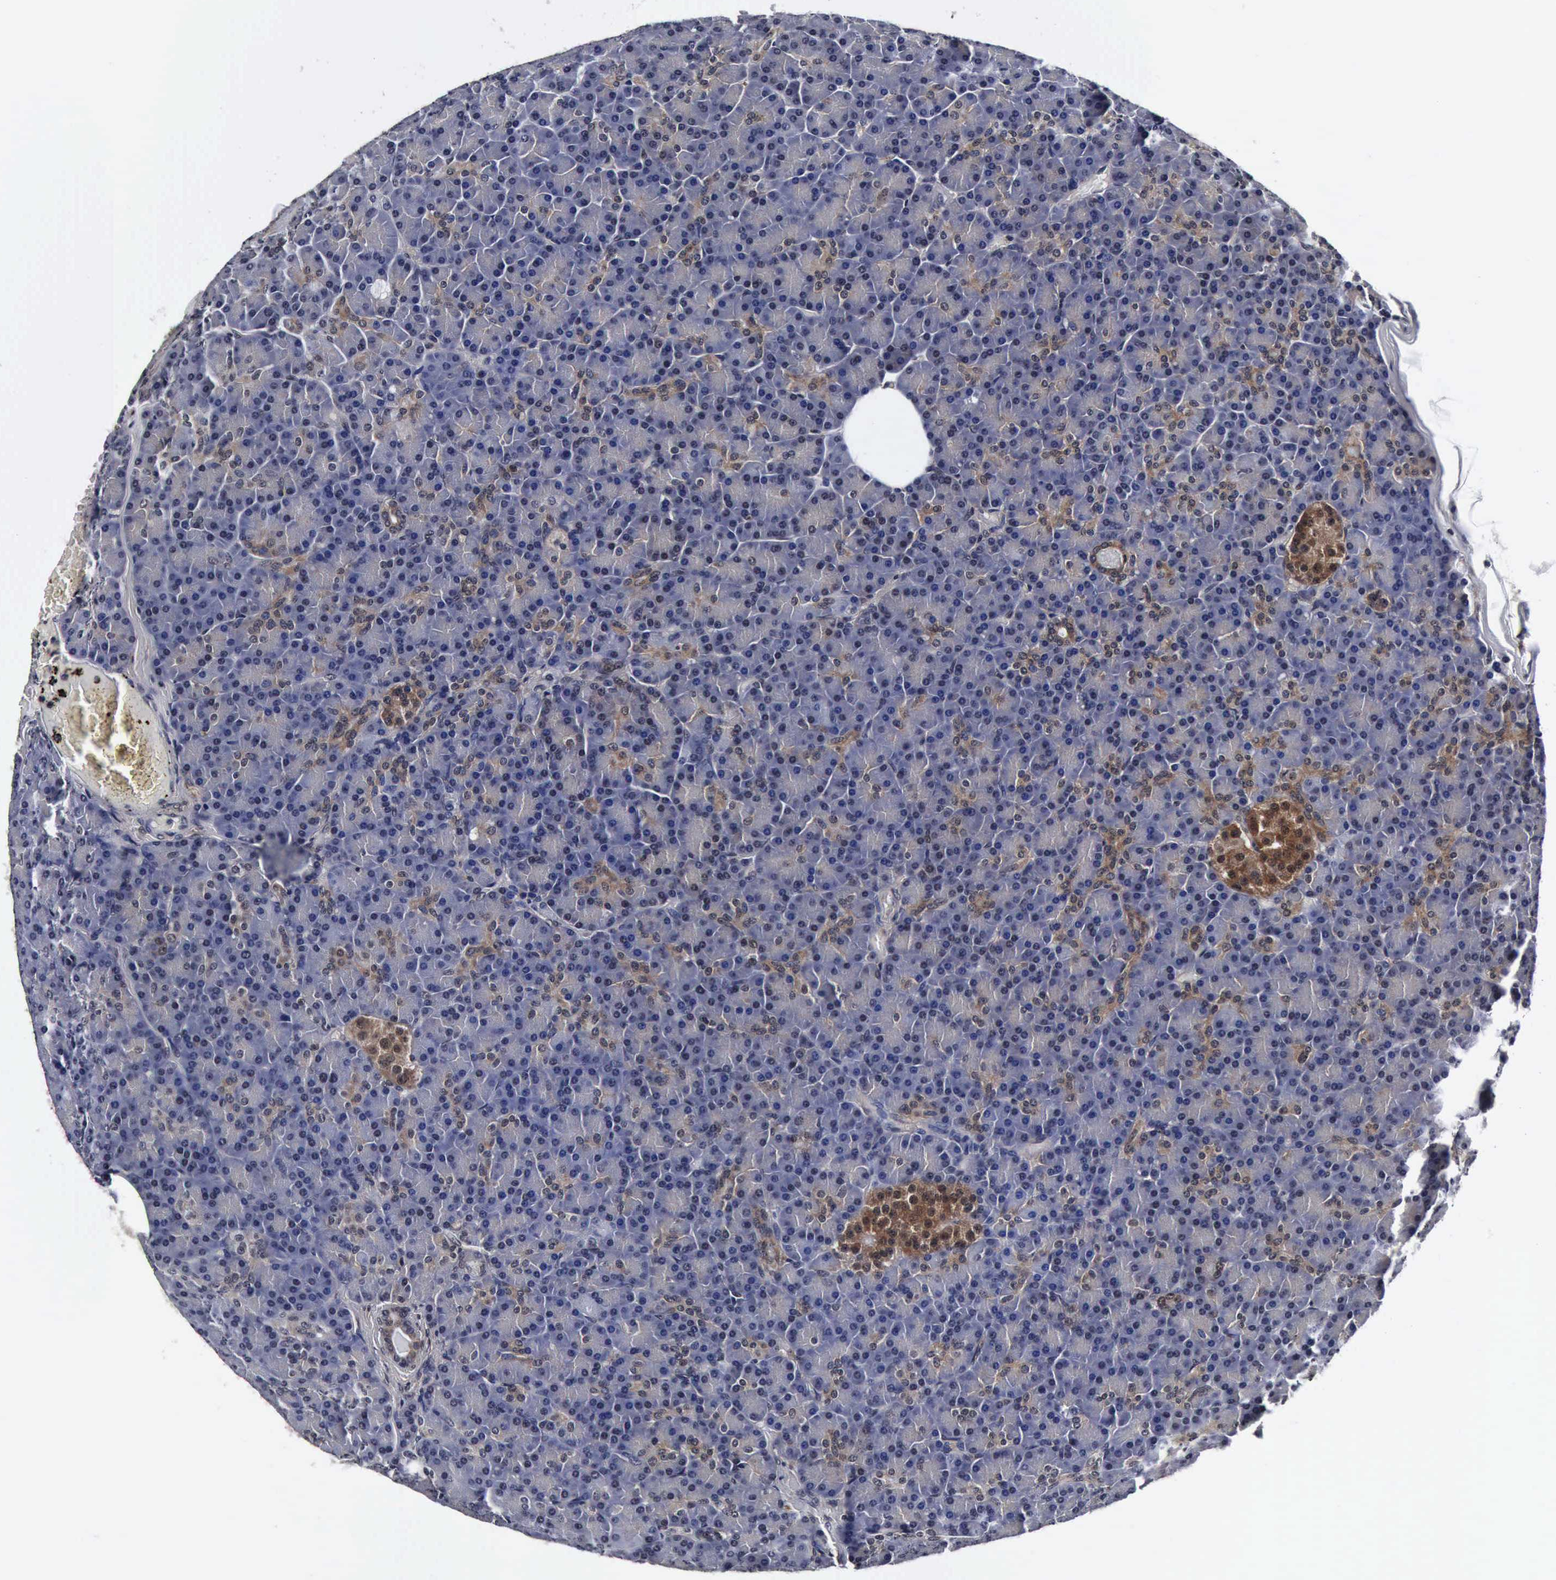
{"staining": {"intensity": "weak", "quantity": "<25%", "location": "cytoplasmic/membranous"}, "tissue": "pancreas", "cell_type": "Exocrine glandular cells", "image_type": "normal", "snomed": [{"axis": "morphology", "description": "Normal tissue, NOS"}, {"axis": "topography", "description": "Pancreas"}], "caption": "A high-resolution micrograph shows immunohistochemistry (IHC) staining of benign pancreas, which displays no significant expression in exocrine glandular cells.", "gene": "UBC", "patient": {"sex": "female", "age": 43}}